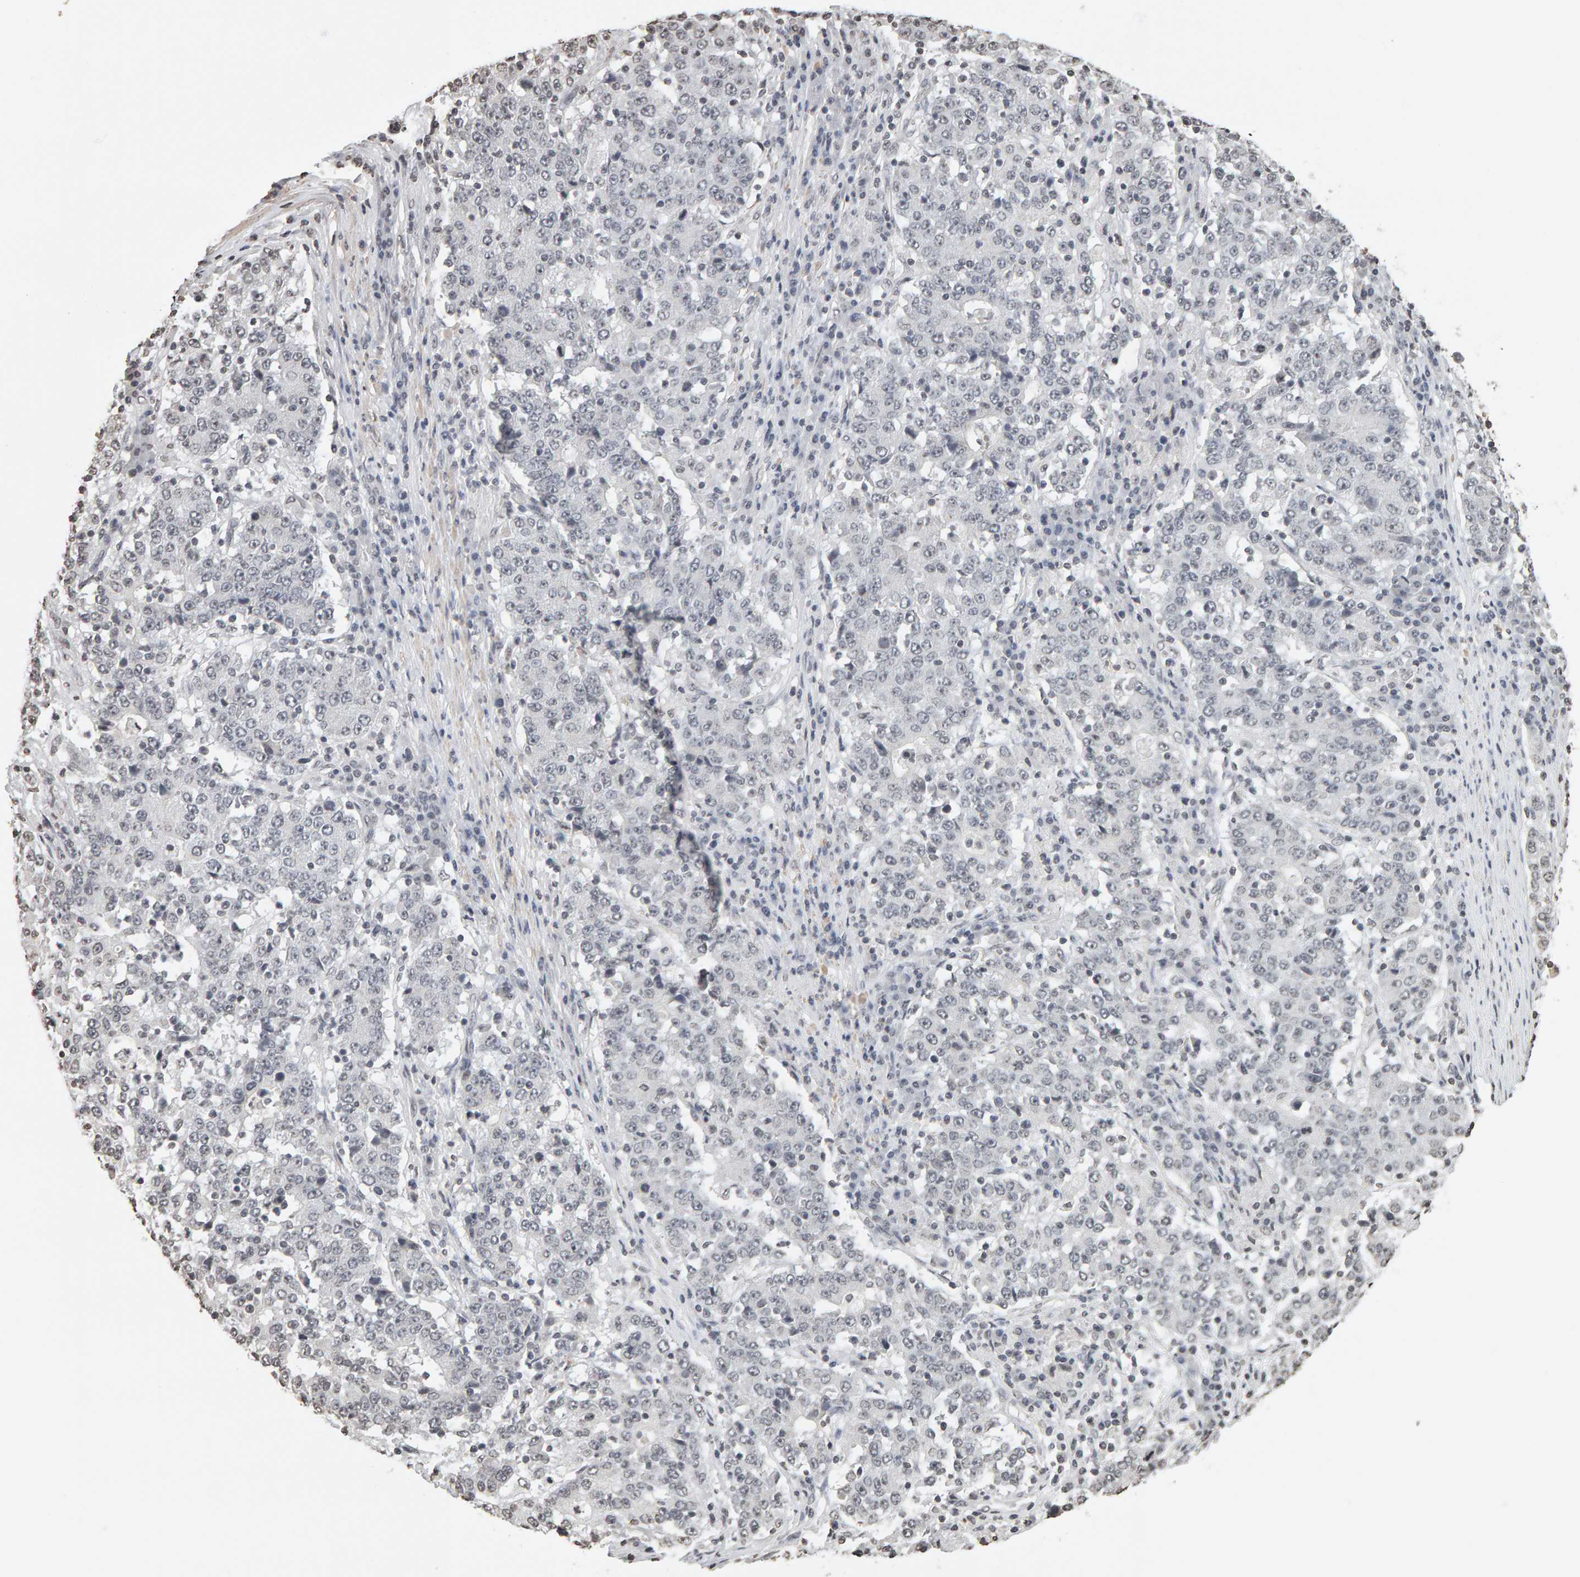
{"staining": {"intensity": "negative", "quantity": "none", "location": "none"}, "tissue": "stomach cancer", "cell_type": "Tumor cells", "image_type": "cancer", "snomed": [{"axis": "morphology", "description": "Adenocarcinoma, NOS"}, {"axis": "topography", "description": "Stomach"}], "caption": "A photomicrograph of human stomach cancer is negative for staining in tumor cells.", "gene": "AFF4", "patient": {"sex": "male", "age": 59}}